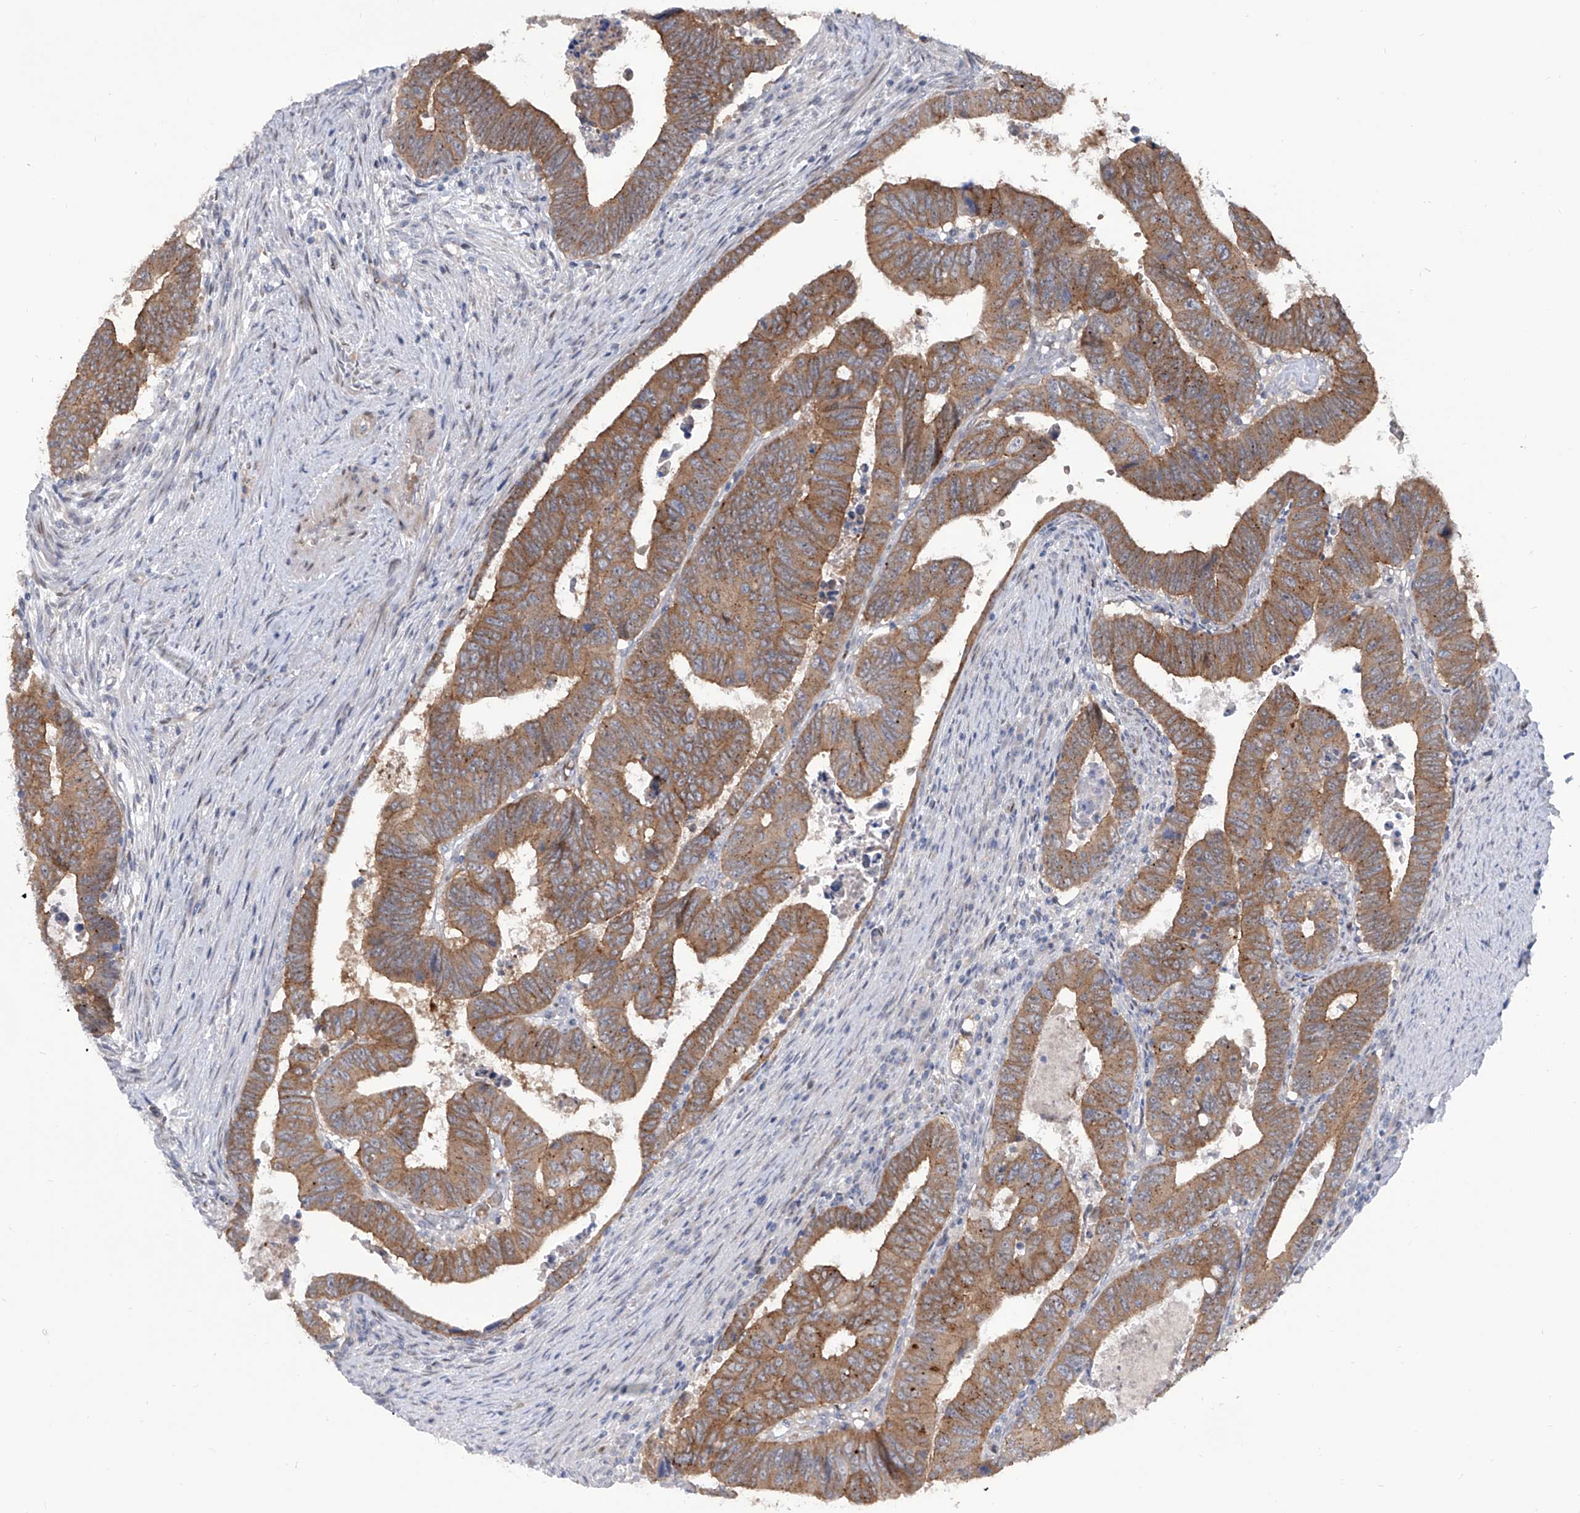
{"staining": {"intensity": "moderate", "quantity": ">75%", "location": "cytoplasmic/membranous"}, "tissue": "colorectal cancer", "cell_type": "Tumor cells", "image_type": "cancer", "snomed": [{"axis": "morphology", "description": "Normal tissue, NOS"}, {"axis": "morphology", "description": "Adenocarcinoma, NOS"}, {"axis": "topography", "description": "Rectum"}], "caption": "Moderate cytoplasmic/membranous expression for a protein is identified in approximately >75% of tumor cells of adenocarcinoma (colorectal) using immunohistochemistry (IHC).", "gene": "LRRC1", "patient": {"sex": "female", "age": 65}}